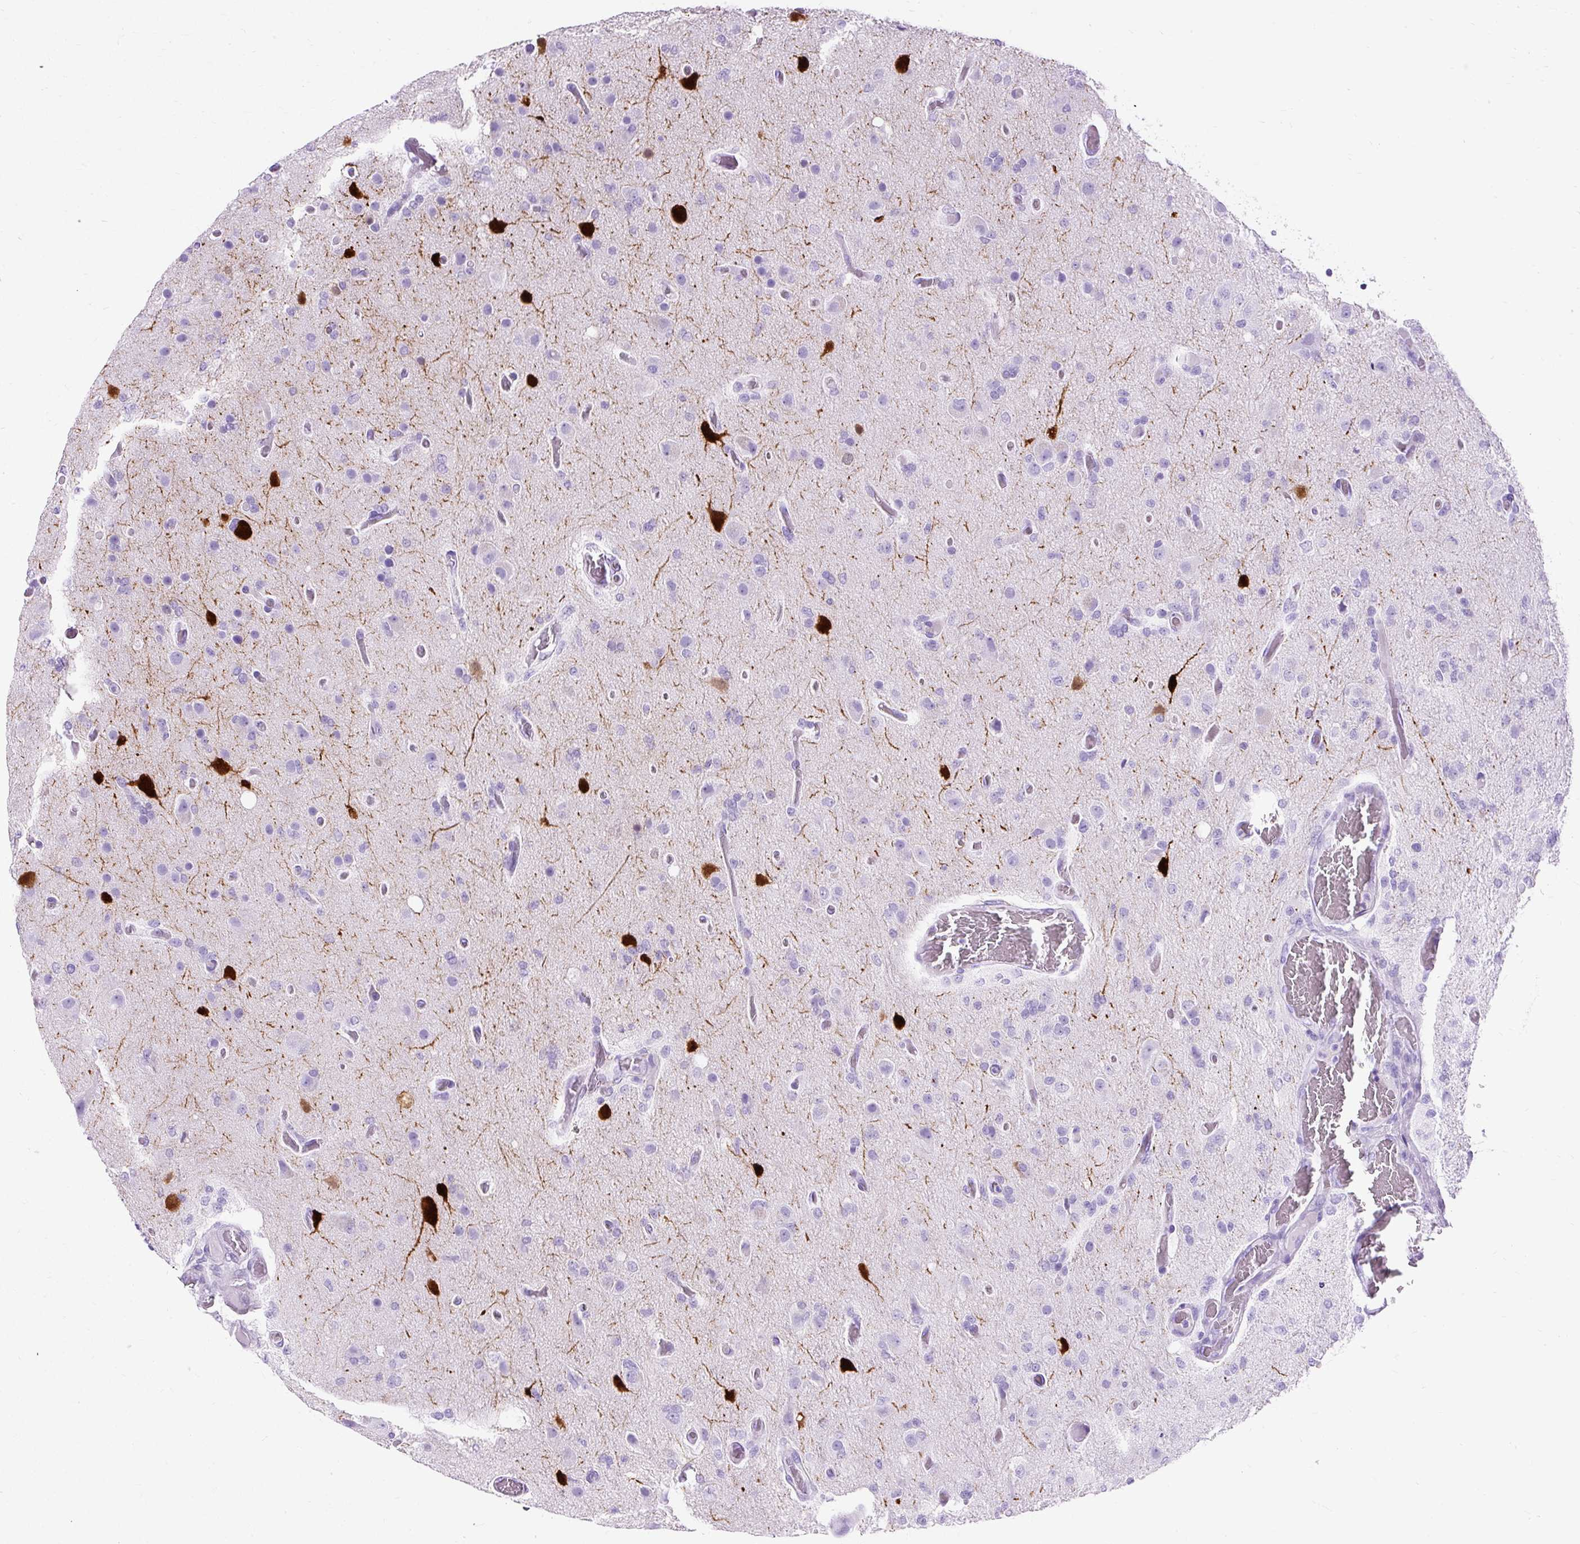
{"staining": {"intensity": "negative", "quantity": "none", "location": "none"}, "tissue": "glioma", "cell_type": "Tumor cells", "image_type": "cancer", "snomed": [{"axis": "morphology", "description": "Glioma, malignant, High grade"}, {"axis": "topography", "description": "Brain"}], "caption": "Tumor cells show no significant protein staining in malignant glioma (high-grade).", "gene": "PVALB", "patient": {"sex": "female", "age": 74}}